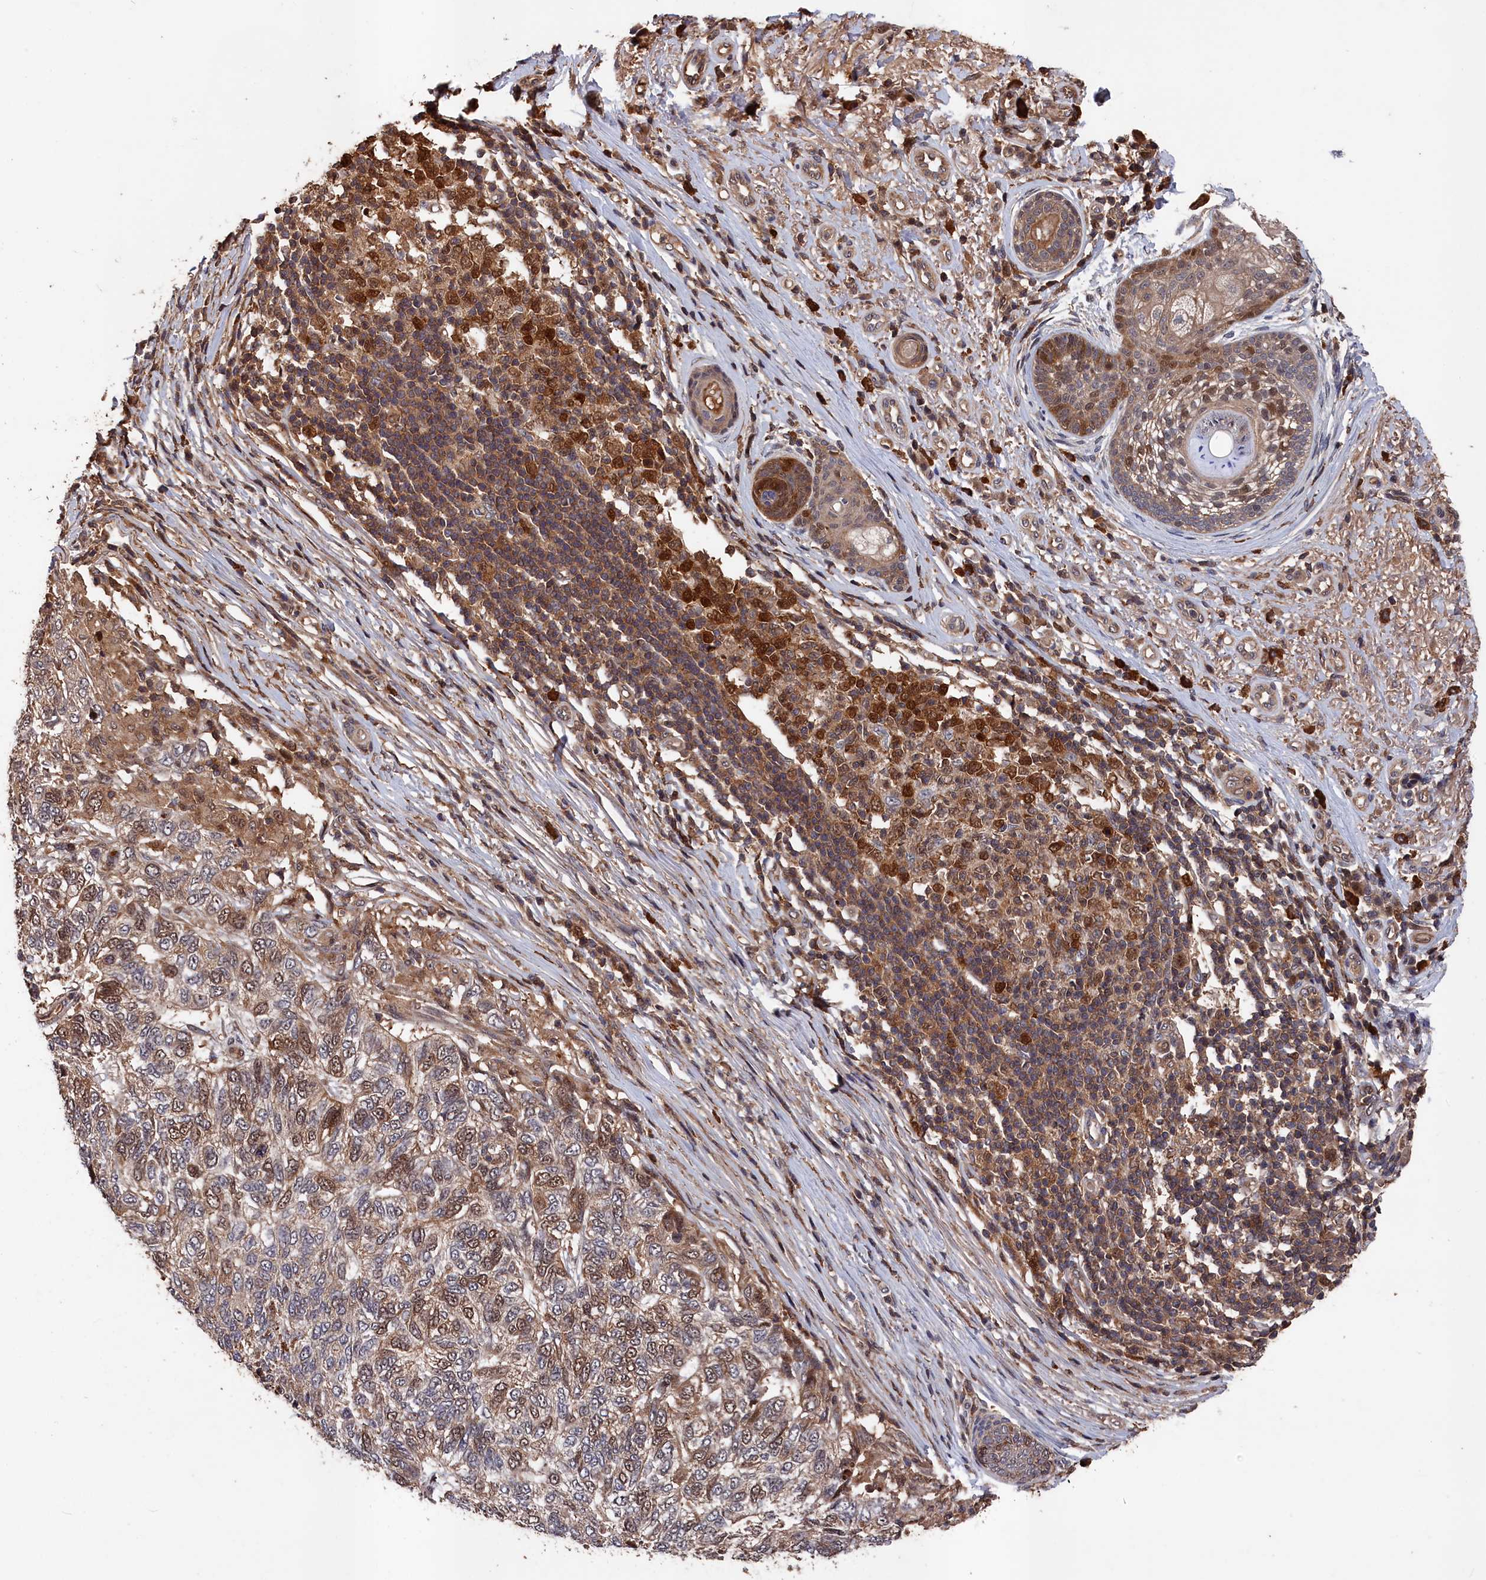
{"staining": {"intensity": "moderate", "quantity": "25%-75%", "location": "nuclear"}, "tissue": "skin cancer", "cell_type": "Tumor cells", "image_type": "cancer", "snomed": [{"axis": "morphology", "description": "Basal cell carcinoma"}, {"axis": "topography", "description": "Skin"}], "caption": "The photomicrograph shows staining of skin cancer, revealing moderate nuclear protein expression (brown color) within tumor cells.", "gene": "RMI2", "patient": {"sex": "female", "age": 65}}